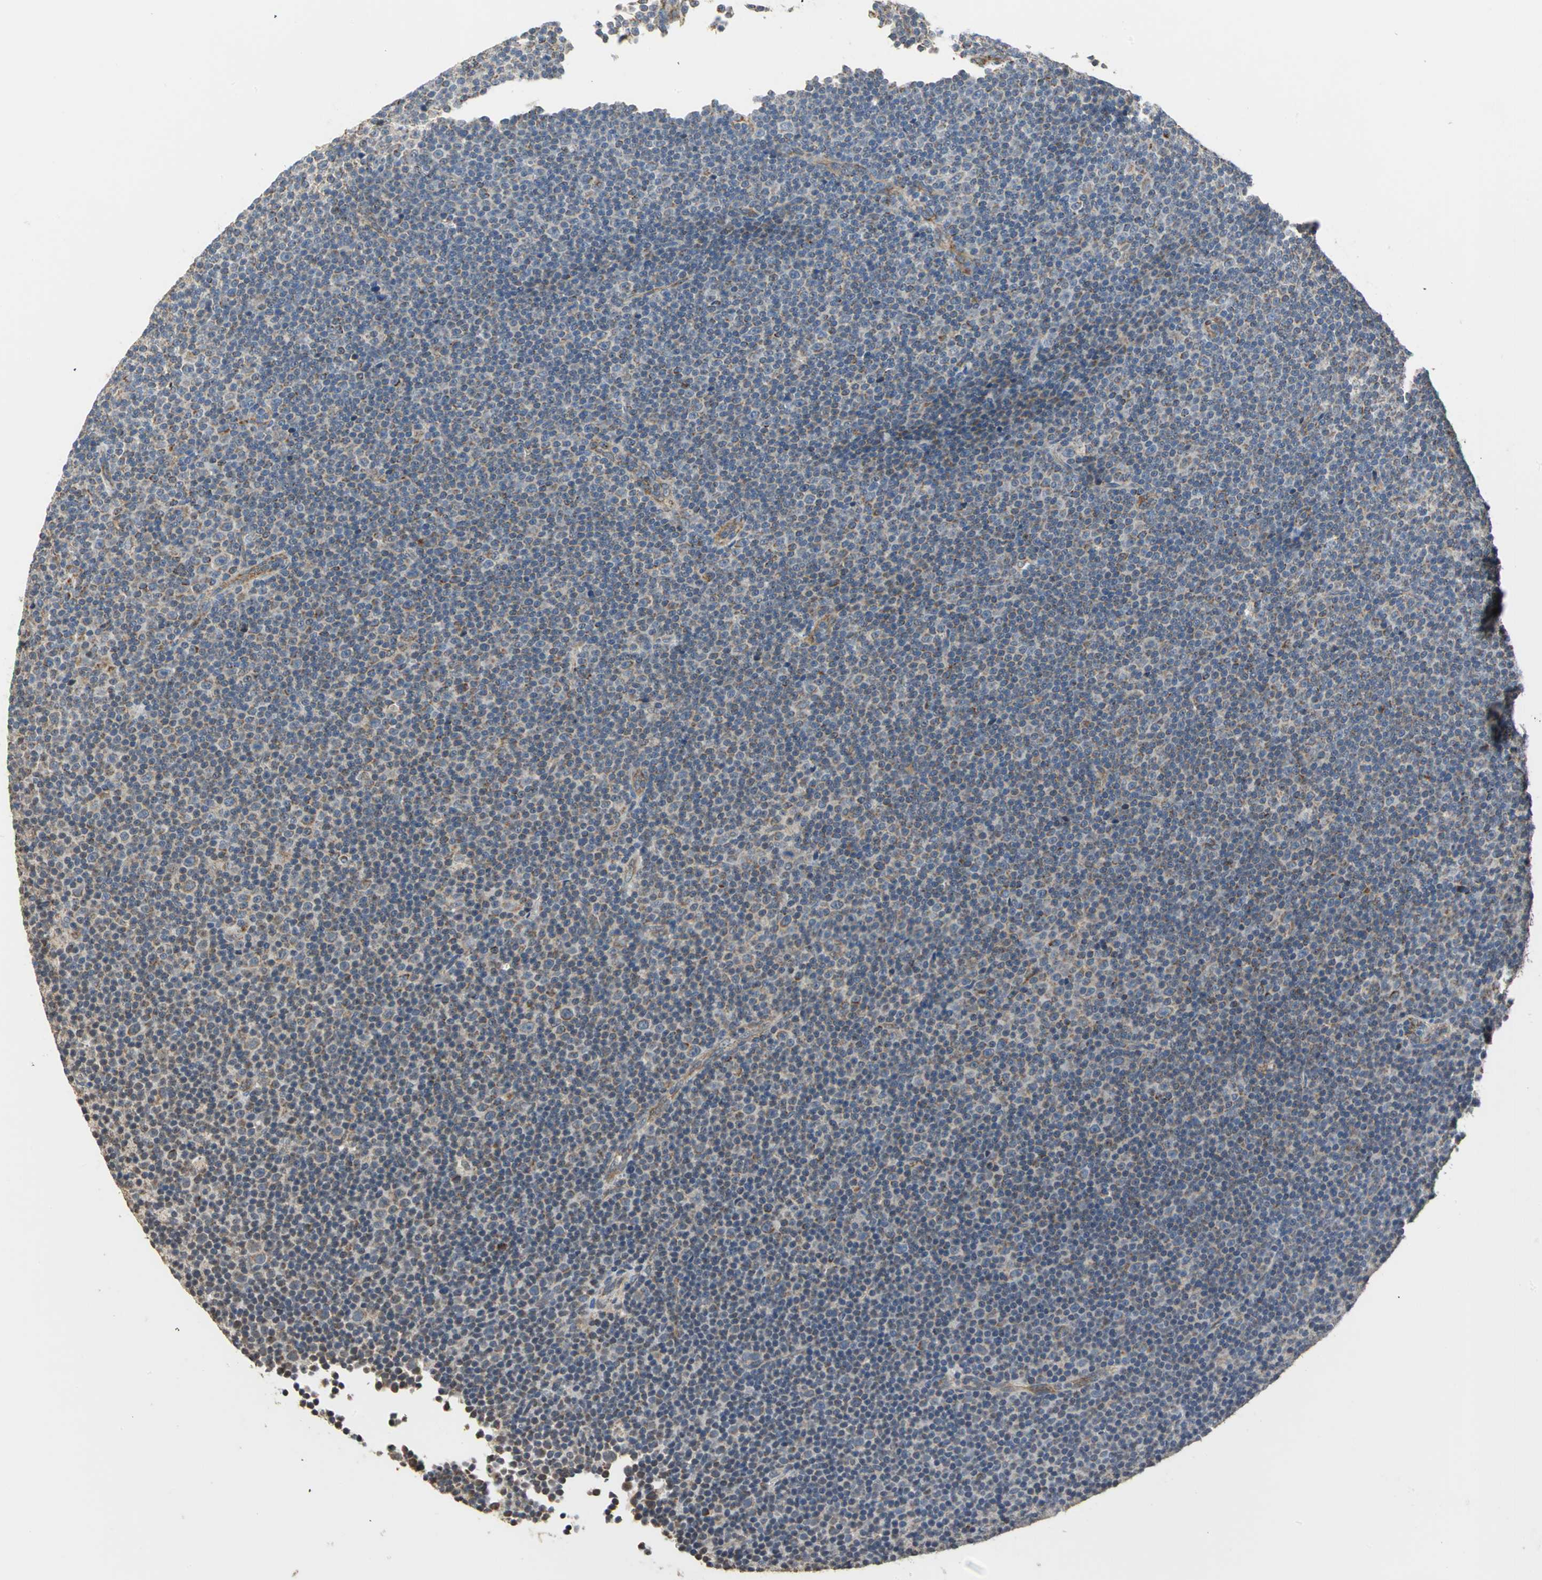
{"staining": {"intensity": "moderate", "quantity": "25%-75%", "location": "cytoplasmic/membranous"}, "tissue": "lymphoma", "cell_type": "Tumor cells", "image_type": "cancer", "snomed": [{"axis": "morphology", "description": "Malignant lymphoma, non-Hodgkin's type, Low grade"}, {"axis": "topography", "description": "Lymph node"}], "caption": "Human low-grade malignant lymphoma, non-Hodgkin's type stained with a brown dye shows moderate cytoplasmic/membranous positive expression in about 25%-75% of tumor cells.", "gene": "NDUFB5", "patient": {"sex": "female", "age": 67}}